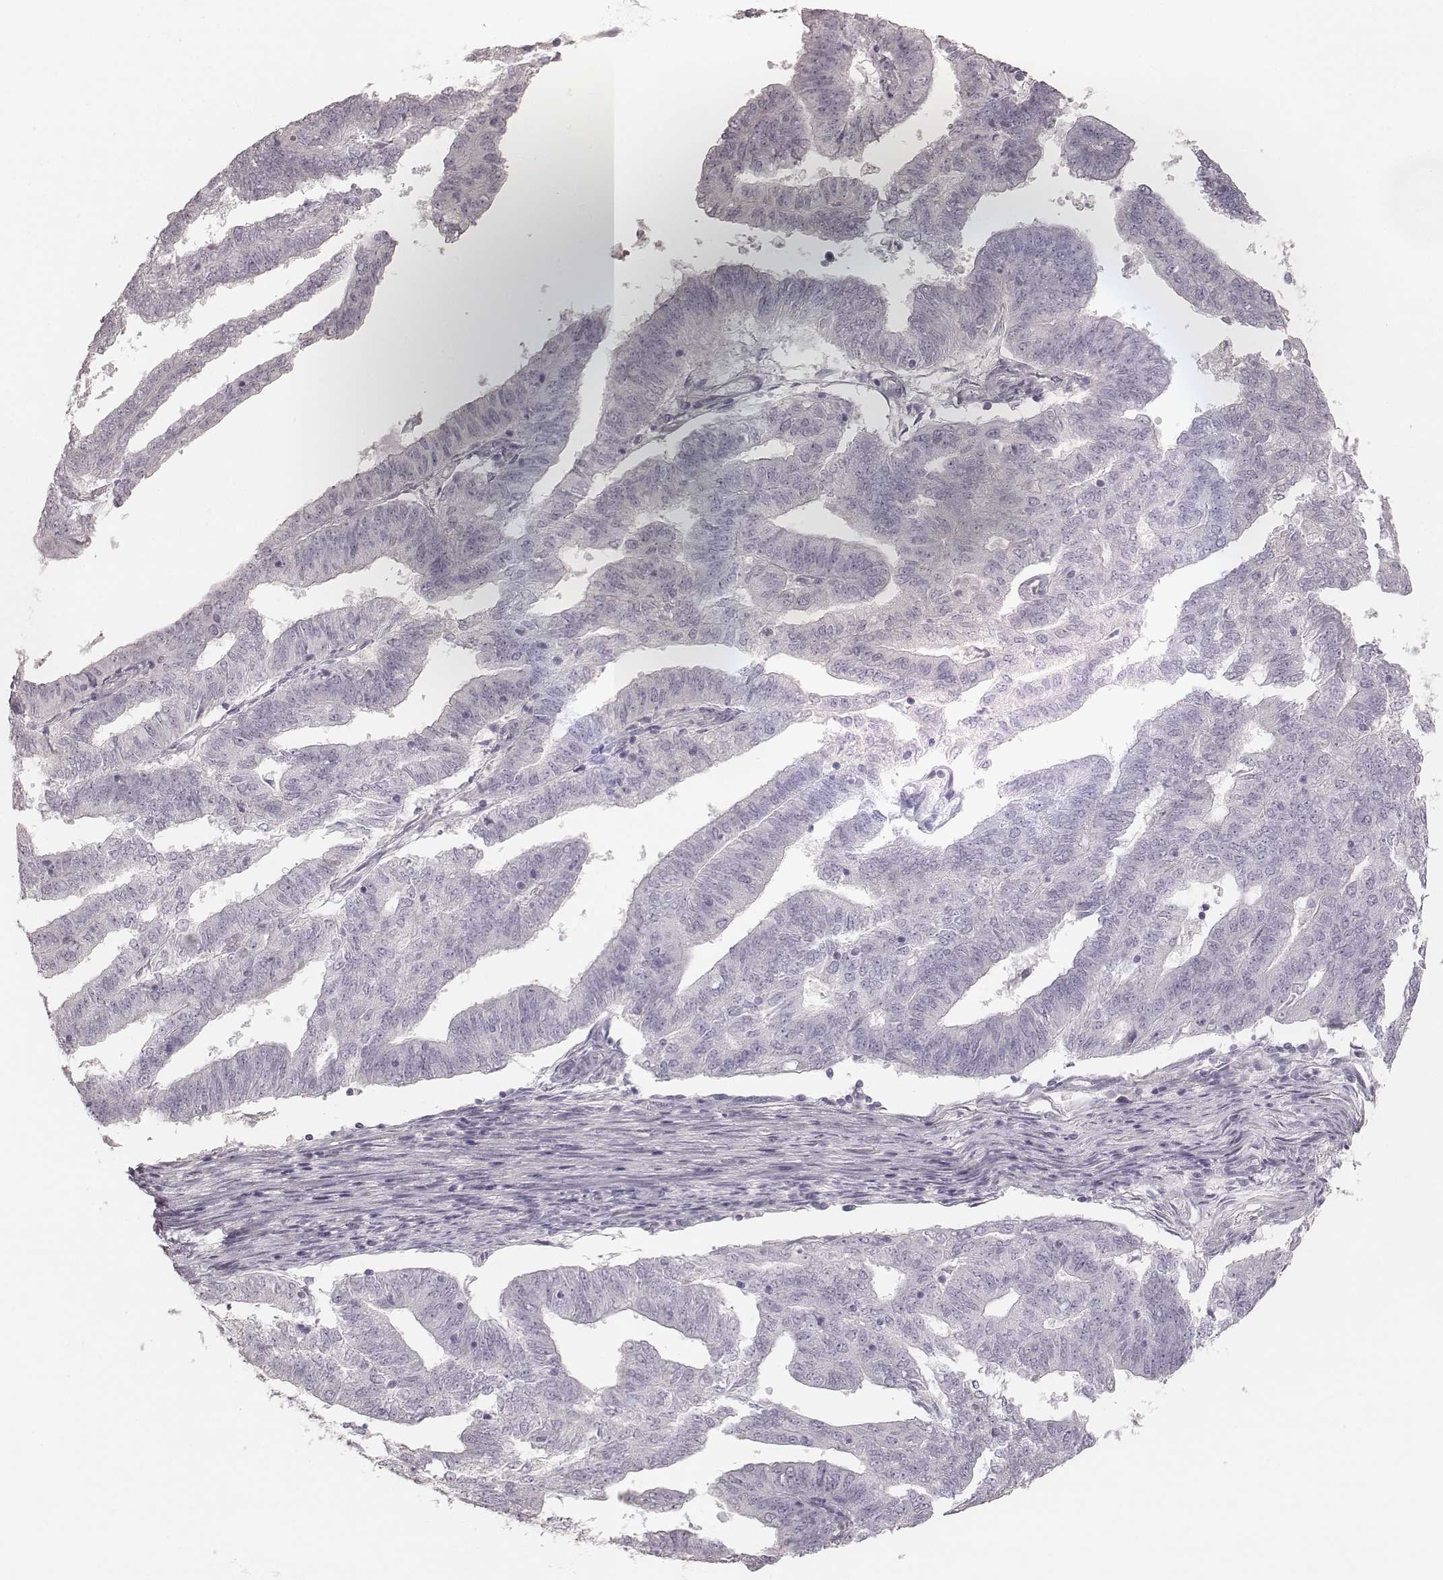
{"staining": {"intensity": "negative", "quantity": "none", "location": "none"}, "tissue": "endometrial cancer", "cell_type": "Tumor cells", "image_type": "cancer", "snomed": [{"axis": "morphology", "description": "Adenocarcinoma, NOS"}, {"axis": "topography", "description": "Endometrium"}], "caption": "Immunohistochemistry (IHC) micrograph of endometrial cancer stained for a protein (brown), which demonstrates no positivity in tumor cells.", "gene": "ZP4", "patient": {"sex": "female", "age": 82}}